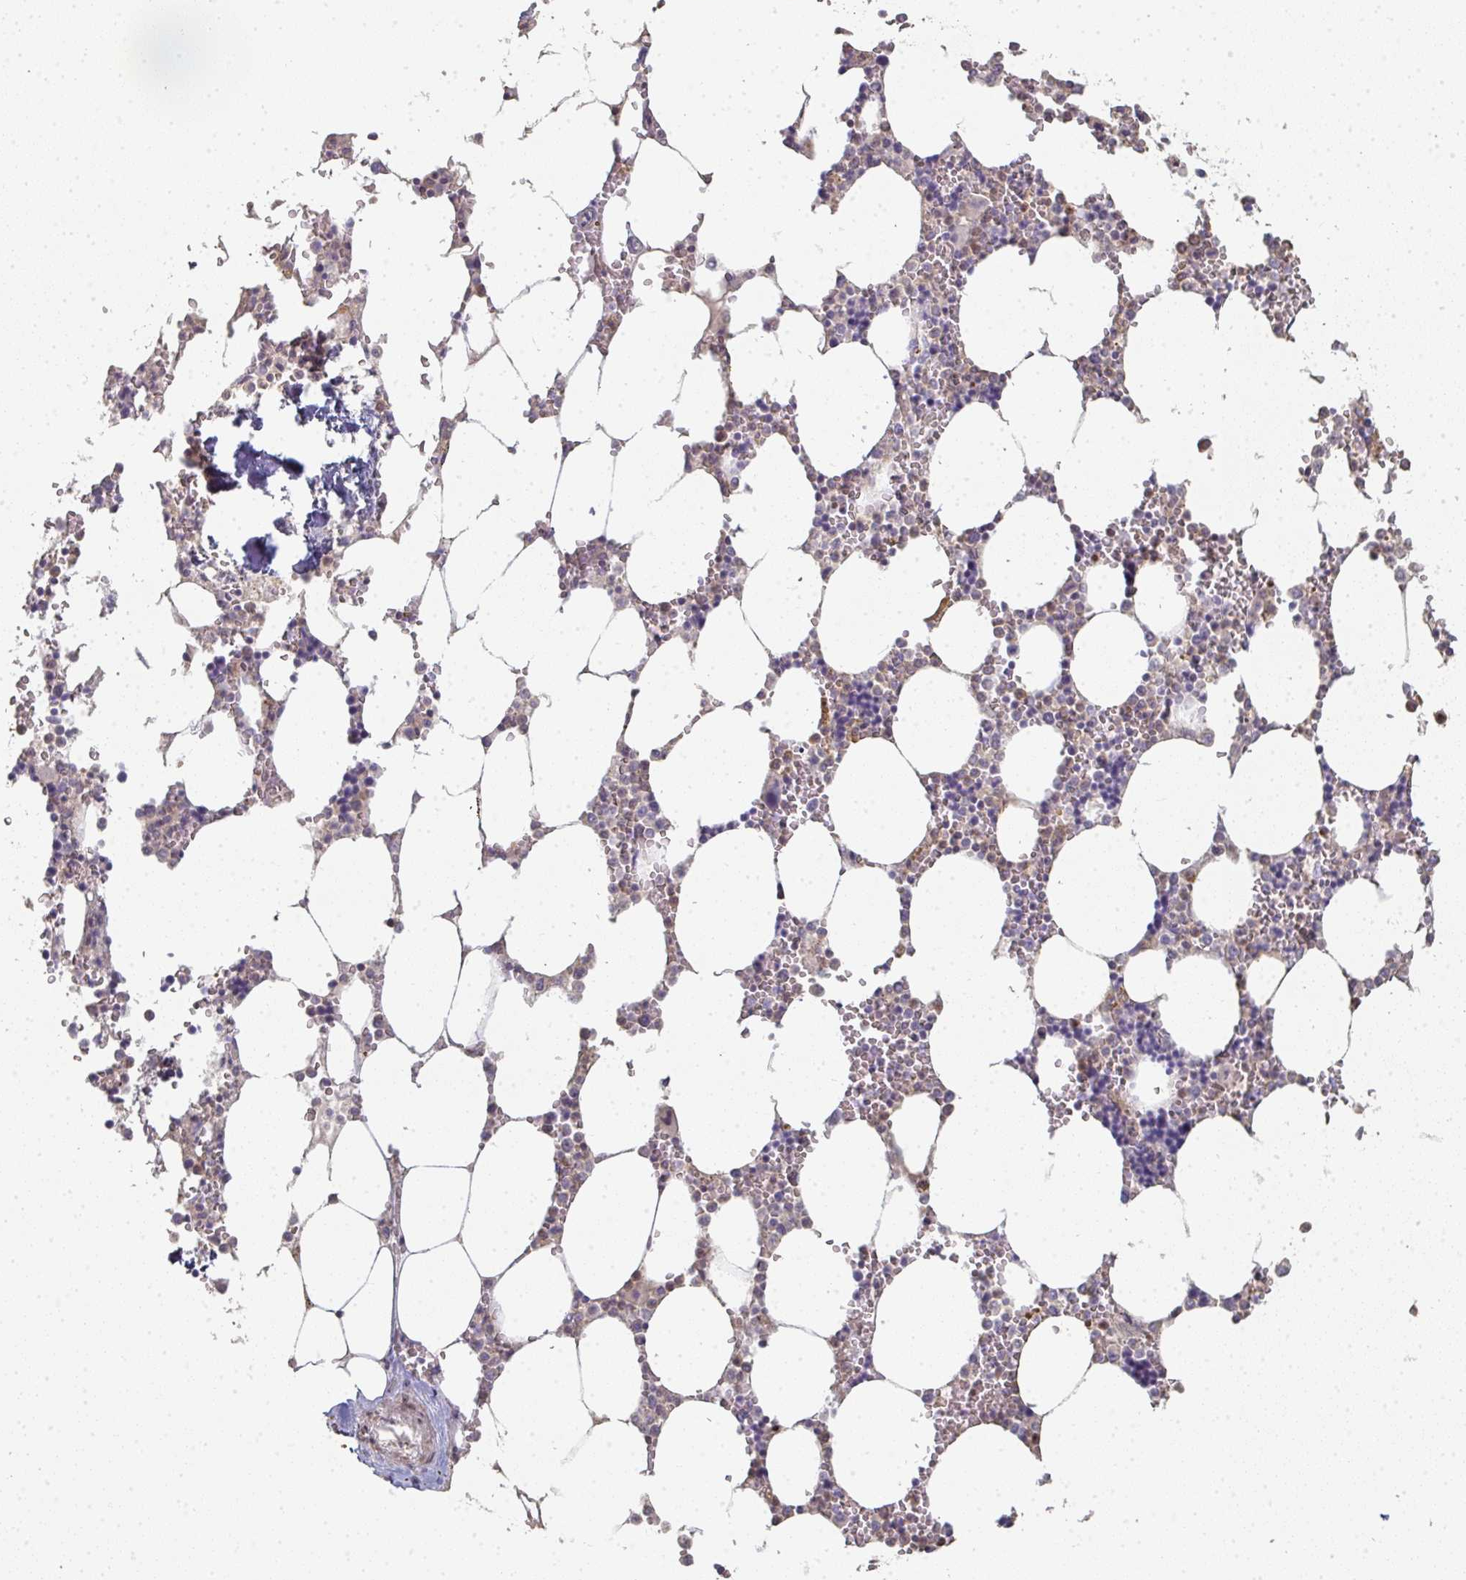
{"staining": {"intensity": "negative", "quantity": "none", "location": "none"}, "tissue": "bone marrow", "cell_type": "Hematopoietic cells", "image_type": "normal", "snomed": [{"axis": "morphology", "description": "Normal tissue, NOS"}, {"axis": "topography", "description": "Bone marrow"}], "caption": "The histopathology image demonstrates no staining of hematopoietic cells in unremarkable bone marrow.", "gene": "A1CF", "patient": {"sex": "male", "age": 64}}